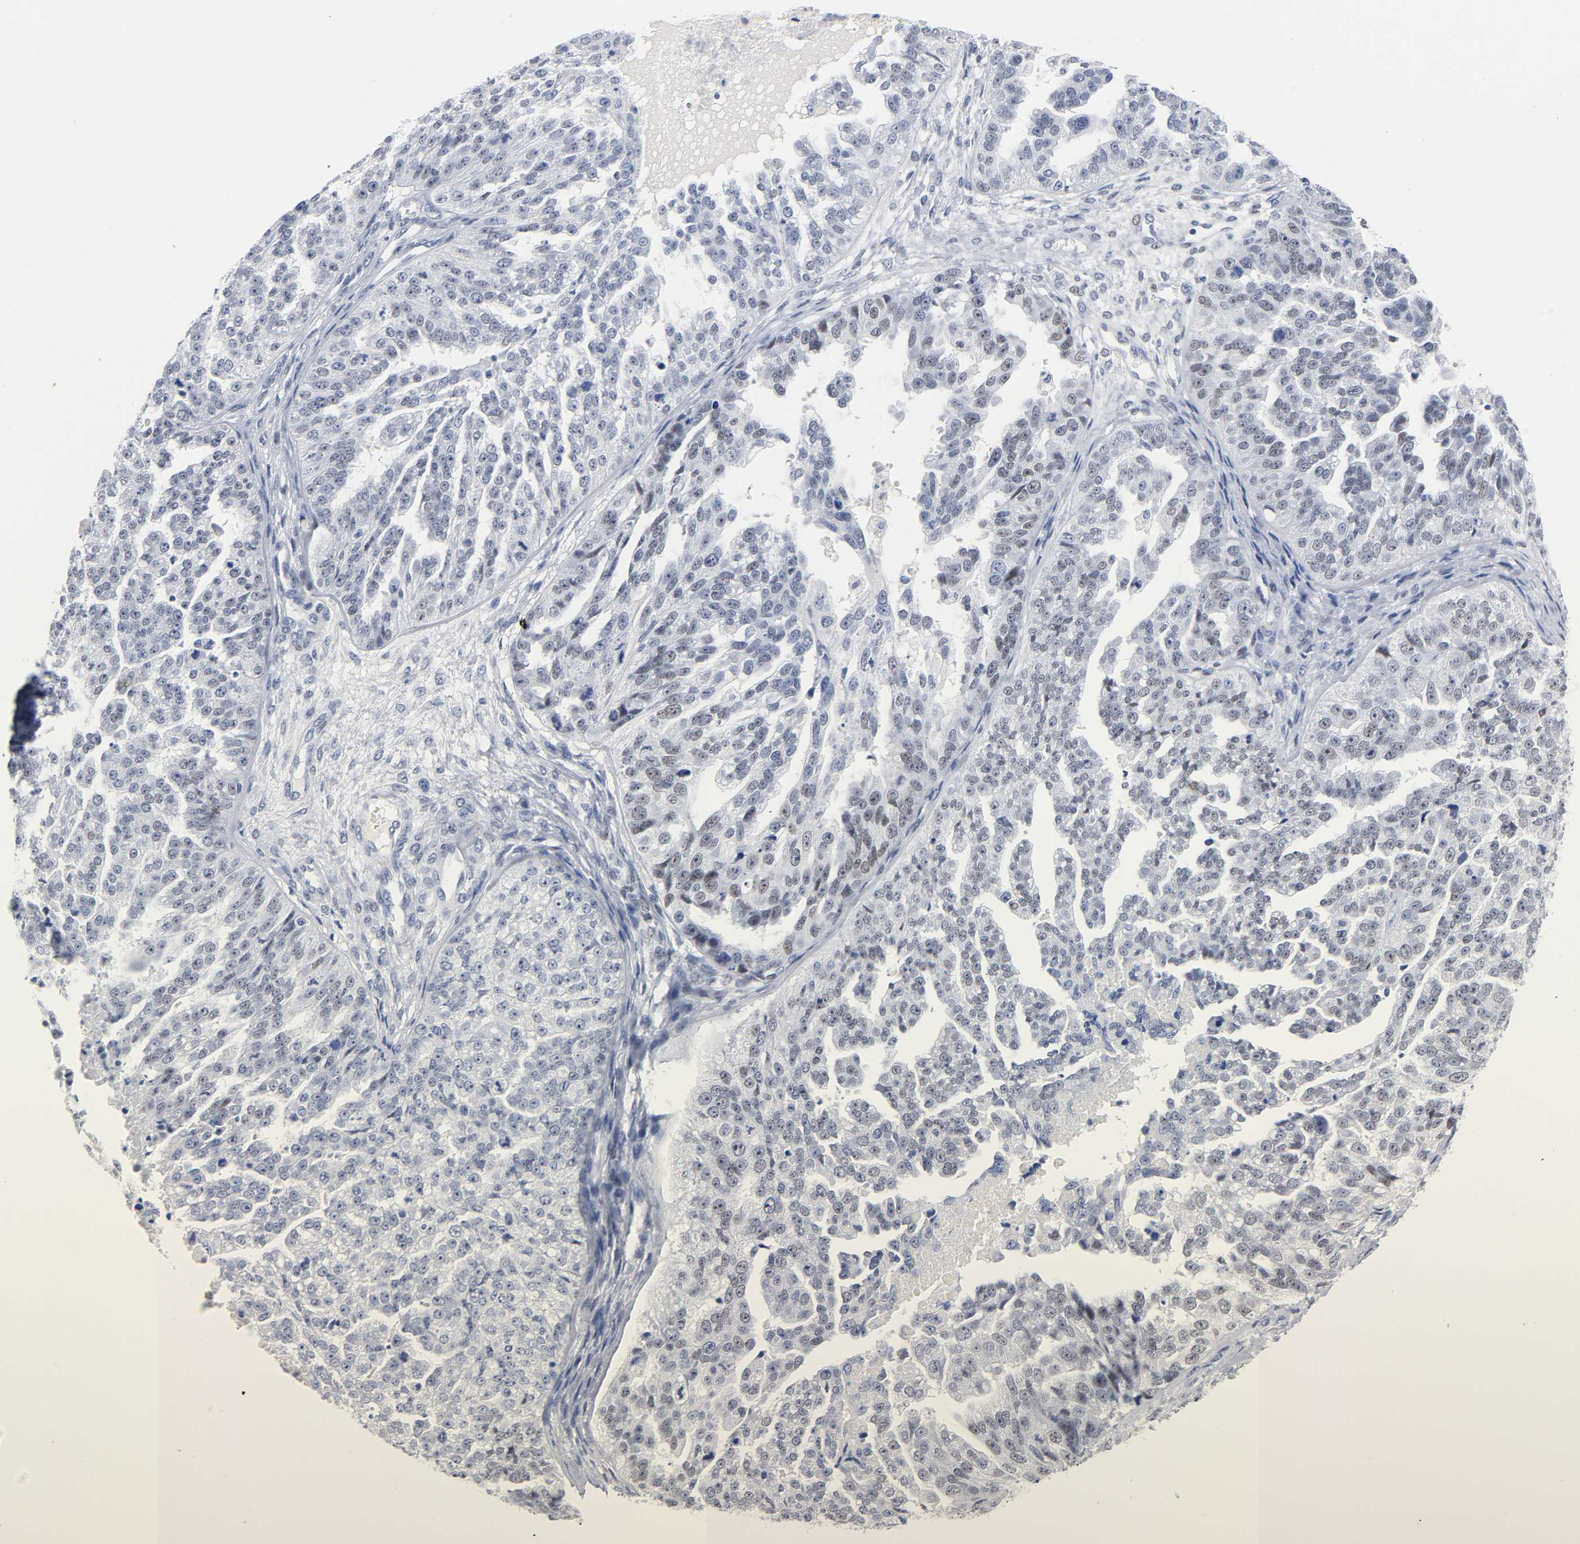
{"staining": {"intensity": "weak", "quantity": "25%-75%", "location": "nuclear"}, "tissue": "ovarian cancer", "cell_type": "Tumor cells", "image_type": "cancer", "snomed": [{"axis": "morphology", "description": "Cystadenocarcinoma, serous, NOS"}, {"axis": "topography", "description": "Ovary"}], "caption": "Immunohistochemical staining of human ovarian cancer (serous cystadenocarcinoma) demonstrates weak nuclear protein staining in approximately 25%-75% of tumor cells. (DAB IHC, brown staining for protein, blue staining for nuclei).", "gene": "NAB2", "patient": {"sex": "female", "age": 58}}